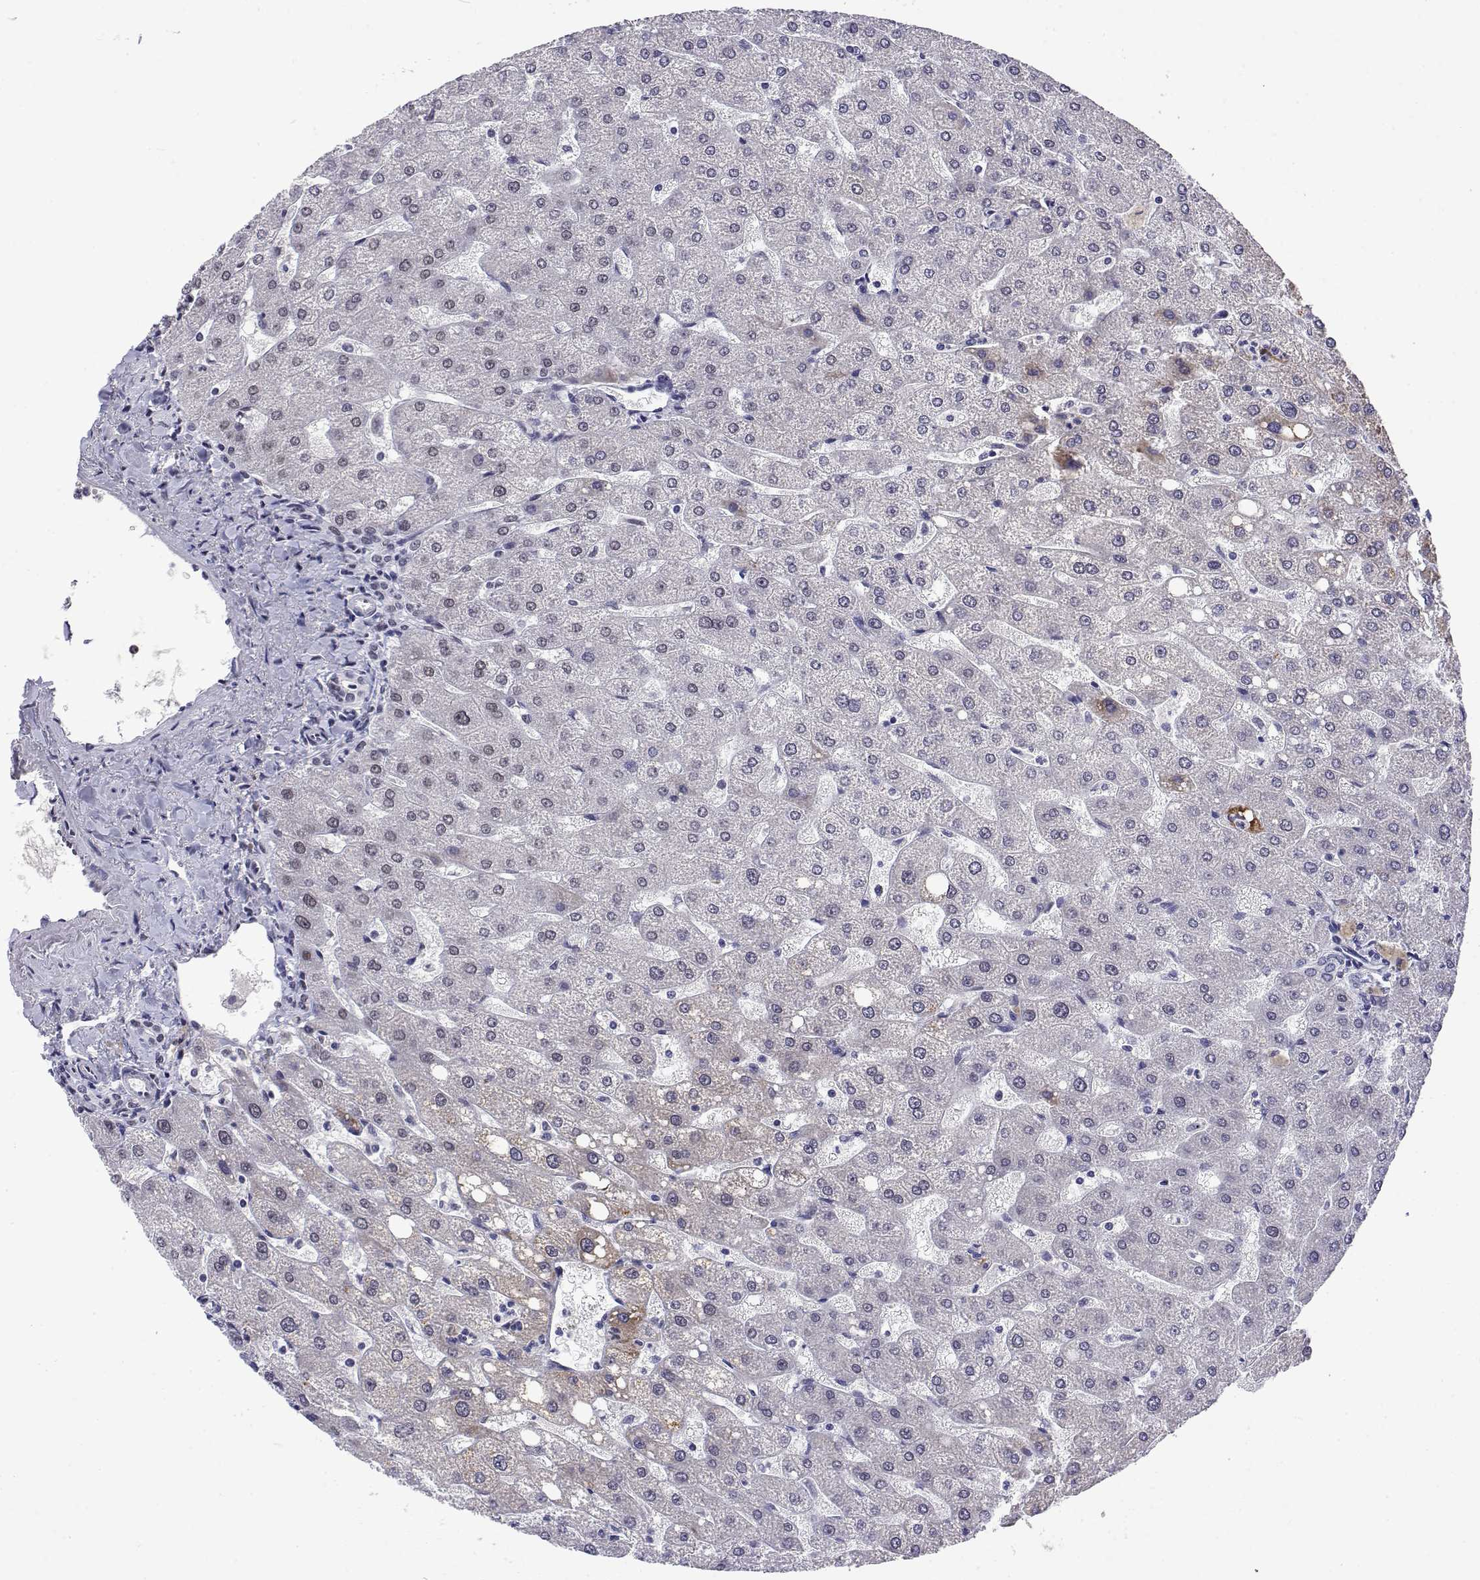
{"staining": {"intensity": "negative", "quantity": "none", "location": "none"}, "tissue": "liver", "cell_type": "Cholangiocytes", "image_type": "normal", "snomed": [{"axis": "morphology", "description": "Normal tissue, NOS"}, {"axis": "topography", "description": "Liver"}], "caption": "Human liver stained for a protein using immunohistochemistry (IHC) shows no positivity in cholangiocytes.", "gene": "POLDIP3", "patient": {"sex": "male", "age": 67}}